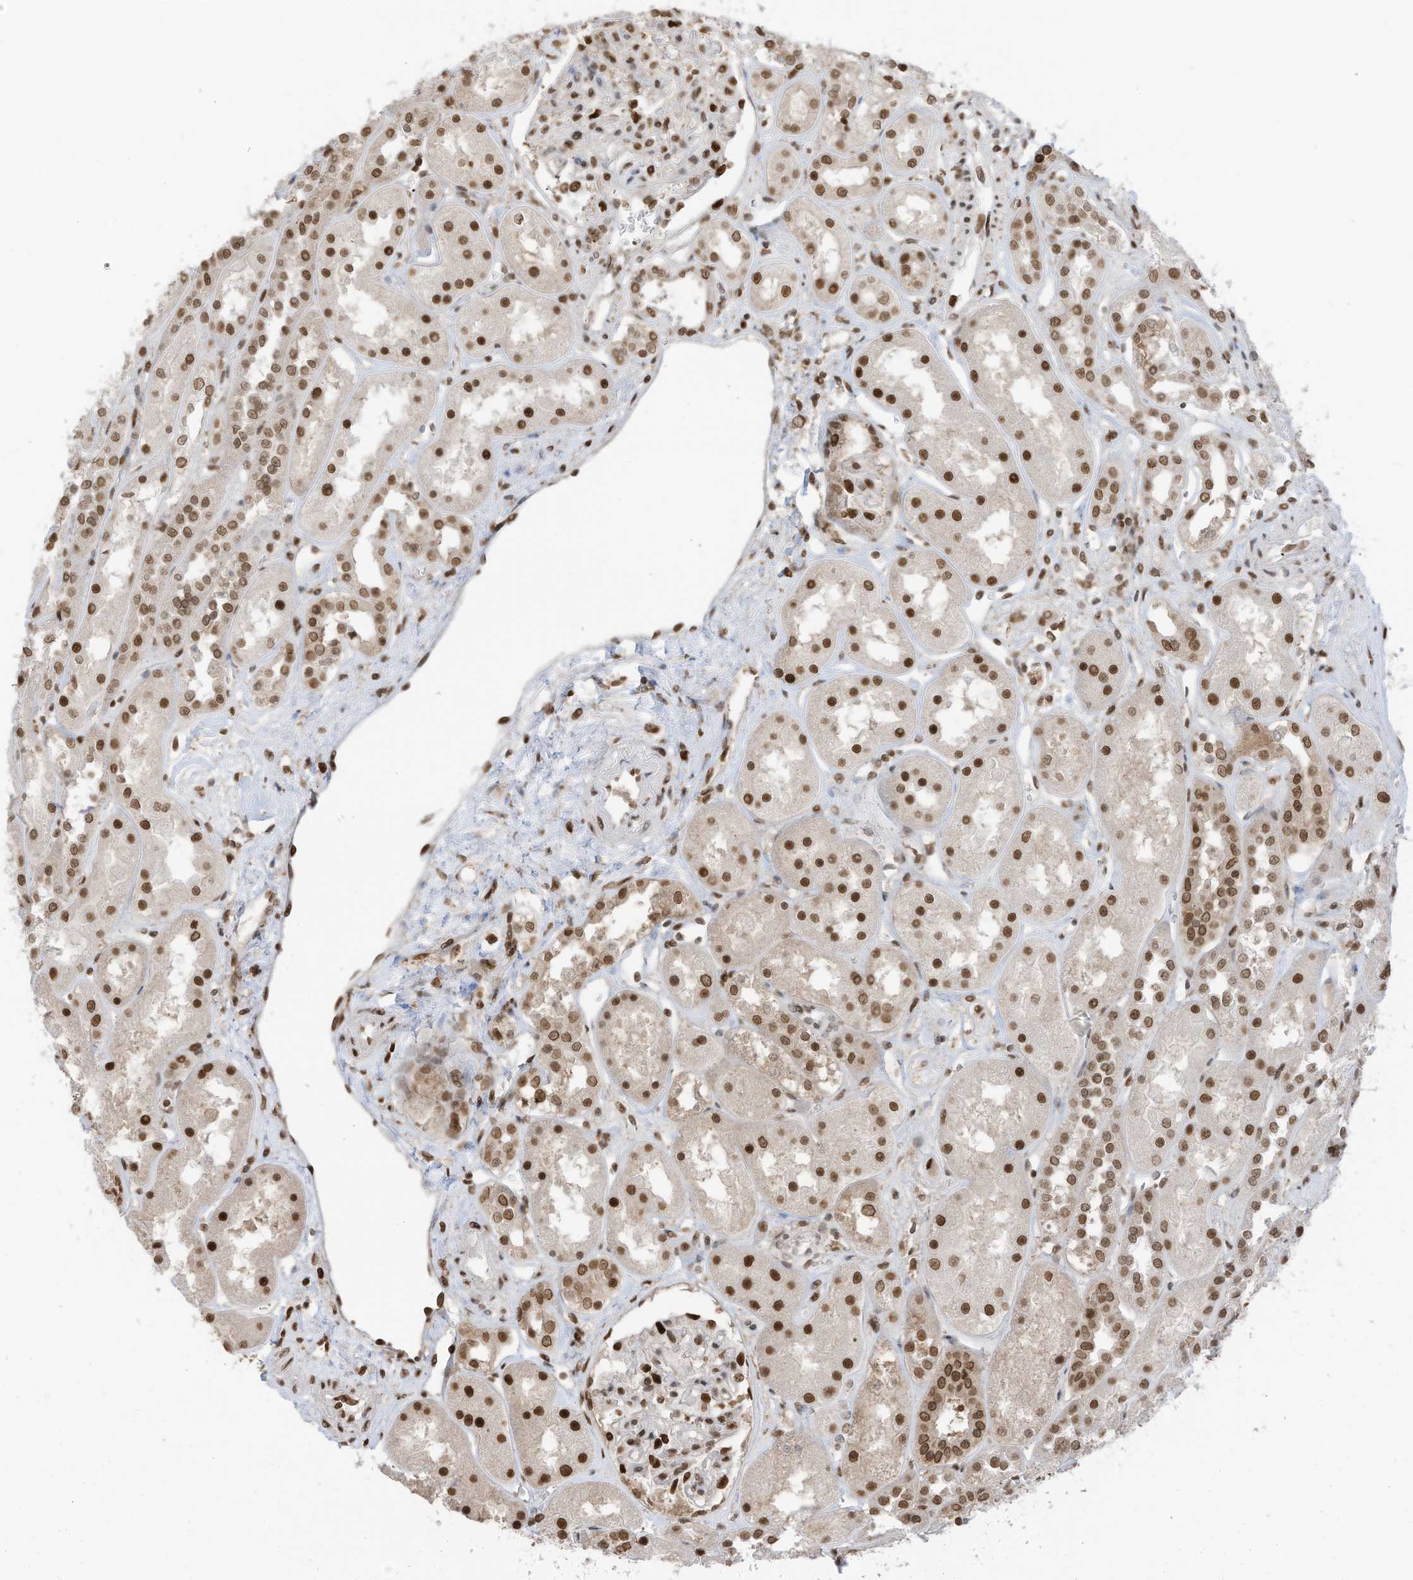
{"staining": {"intensity": "strong", "quantity": "25%-75%", "location": "nuclear"}, "tissue": "kidney", "cell_type": "Cells in glomeruli", "image_type": "normal", "snomed": [{"axis": "morphology", "description": "Normal tissue, NOS"}, {"axis": "topography", "description": "Kidney"}], "caption": "Brown immunohistochemical staining in unremarkable kidney shows strong nuclear staining in about 25%-75% of cells in glomeruli.", "gene": "KPNB1", "patient": {"sex": "male", "age": 70}}